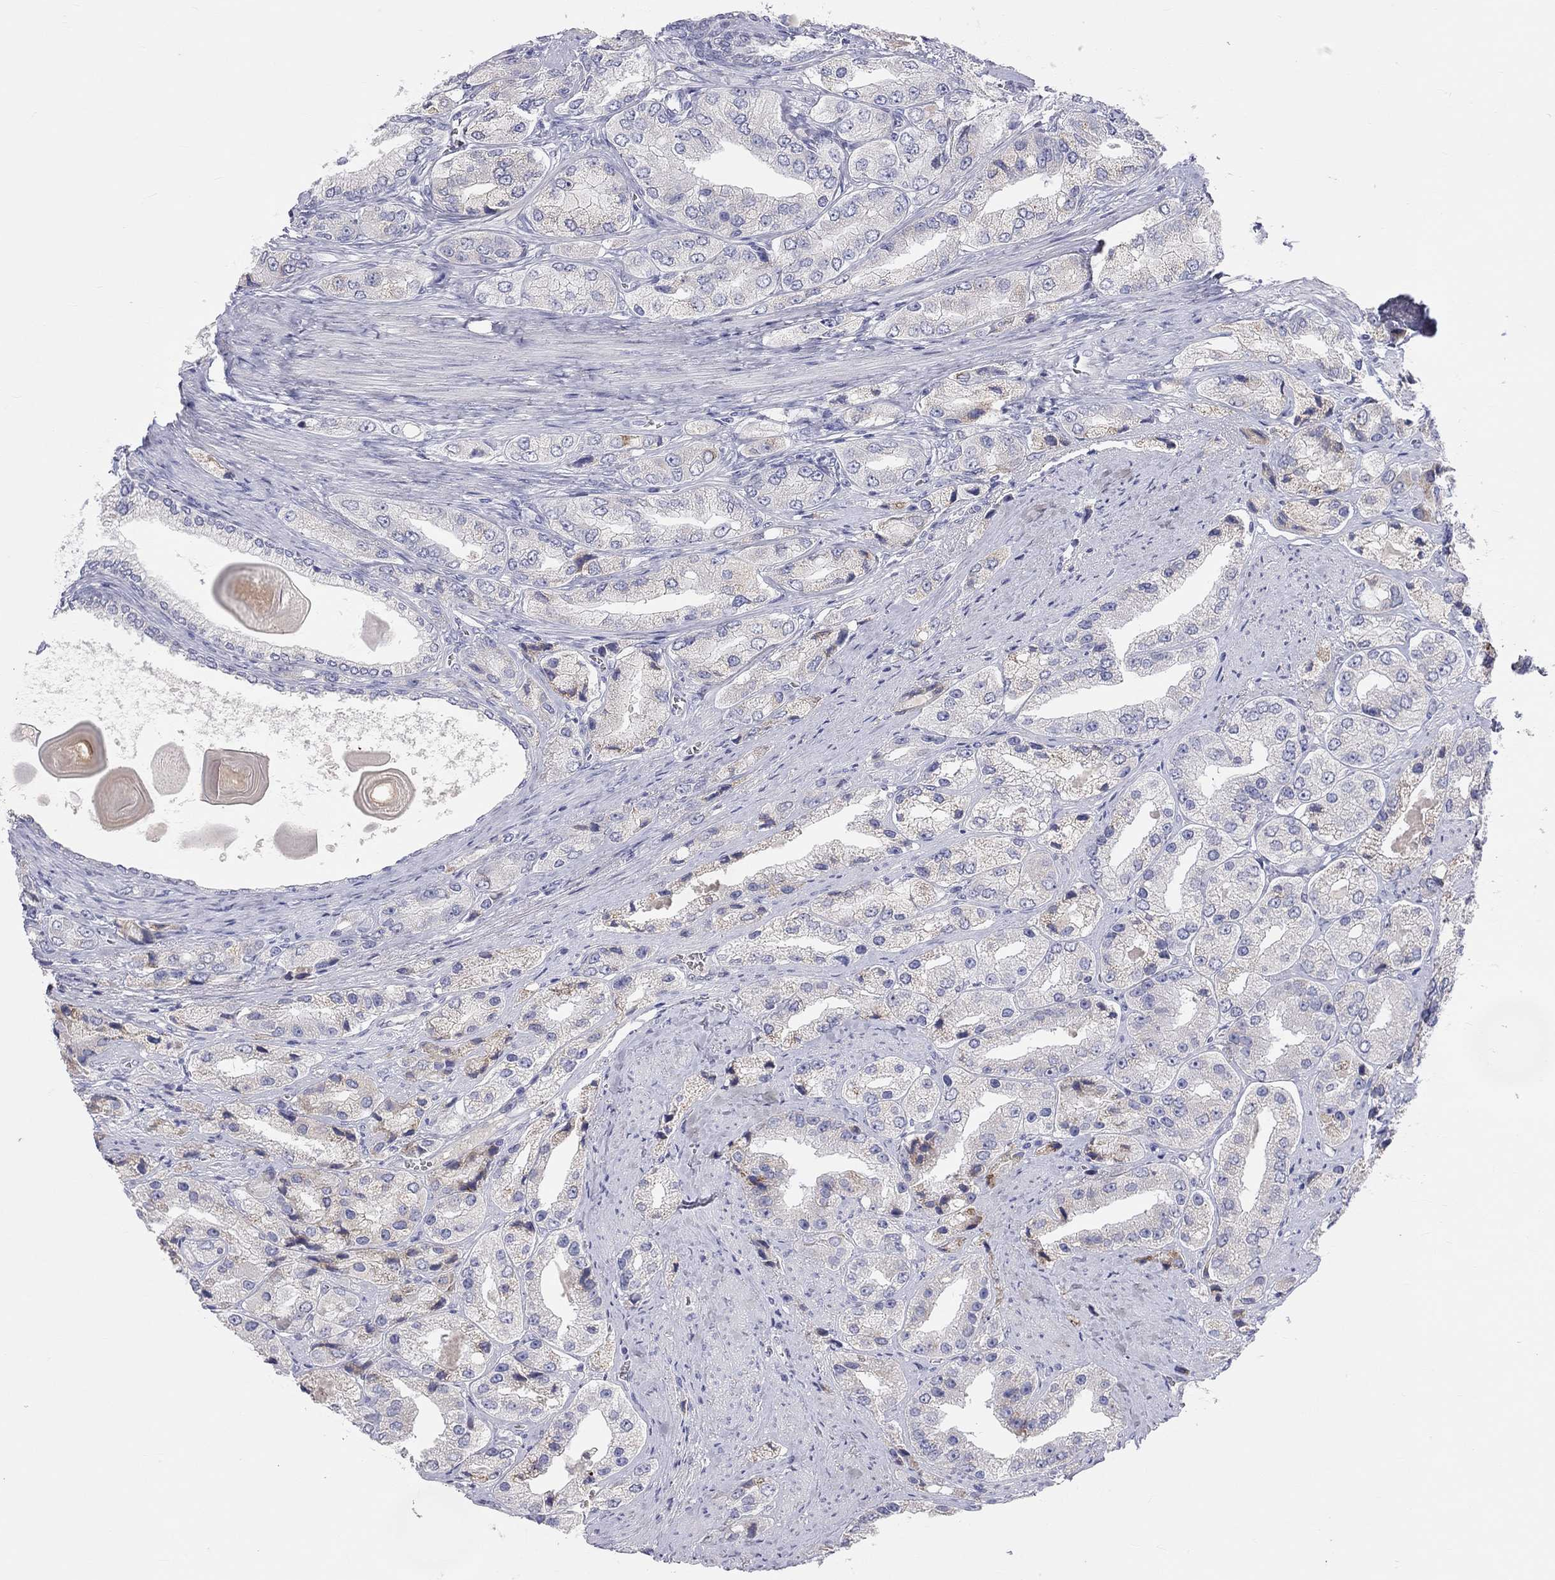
{"staining": {"intensity": "weak", "quantity": "<25%", "location": "cytoplasmic/membranous"}, "tissue": "prostate cancer", "cell_type": "Tumor cells", "image_type": "cancer", "snomed": [{"axis": "morphology", "description": "Adenocarcinoma, Low grade"}, {"axis": "topography", "description": "Prostate"}], "caption": "Prostate cancer stained for a protein using immunohistochemistry (IHC) shows no positivity tumor cells.", "gene": "ST7L", "patient": {"sex": "male", "age": 69}}